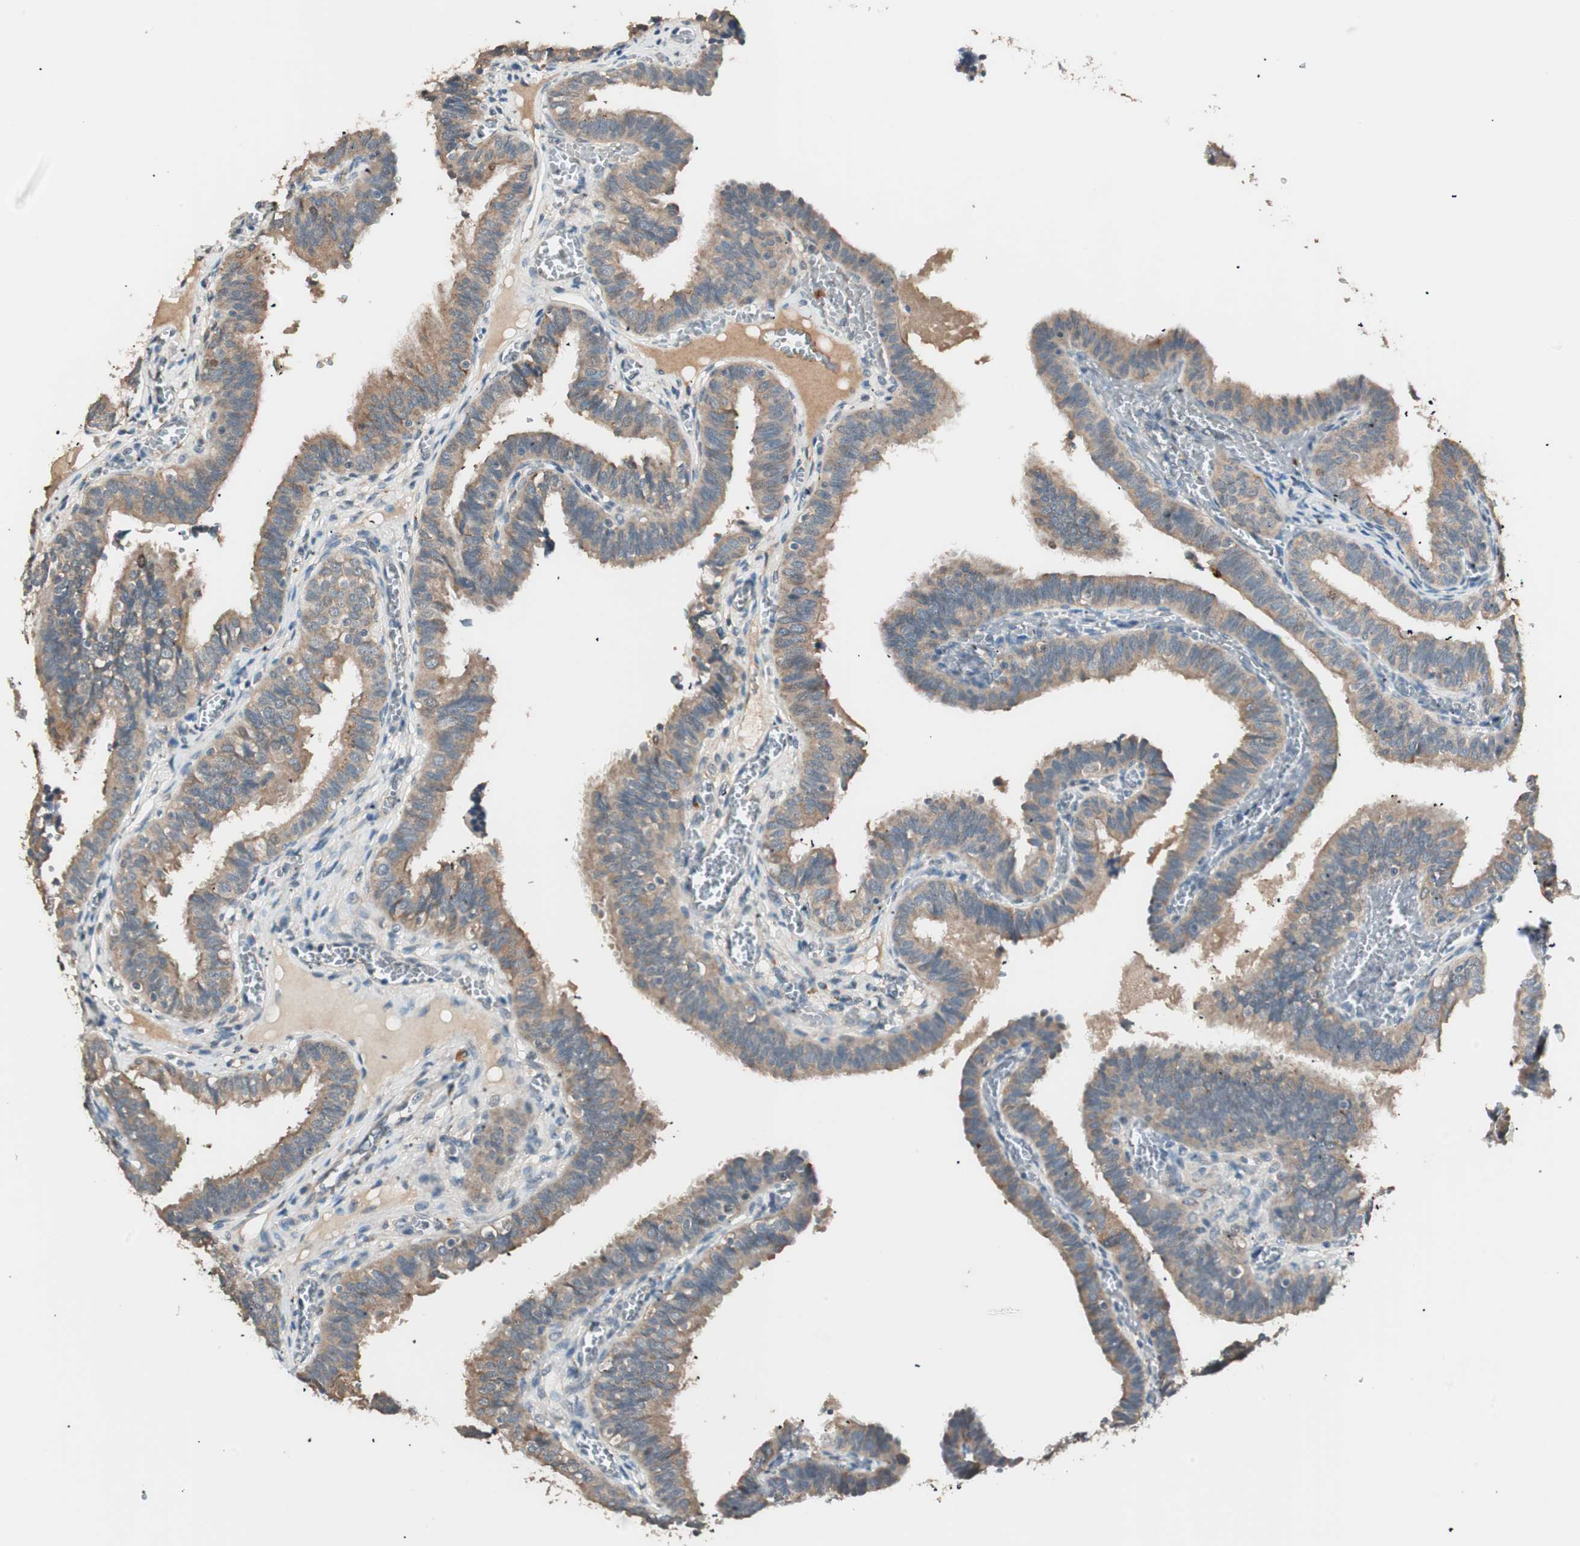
{"staining": {"intensity": "moderate", "quantity": ">75%", "location": "cytoplasmic/membranous"}, "tissue": "fallopian tube", "cell_type": "Glandular cells", "image_type": "normal", "snomed": [{"axis": "morphology", "description": "Normal tissue, NOS"}, {"axis": "topography", "description": "Fallopian tube"}], "caption": "Glandular cells display medium levels of moderate cytoplasmic/membranous staining in about >75% of cells in unremarkable human fallopian tube. Immunohistochemistry (ihc) stains the protein in brown and the nuclei are stained blue.", "gene": "NFRKB", "patient": {"sex": "female", "age": 46}}